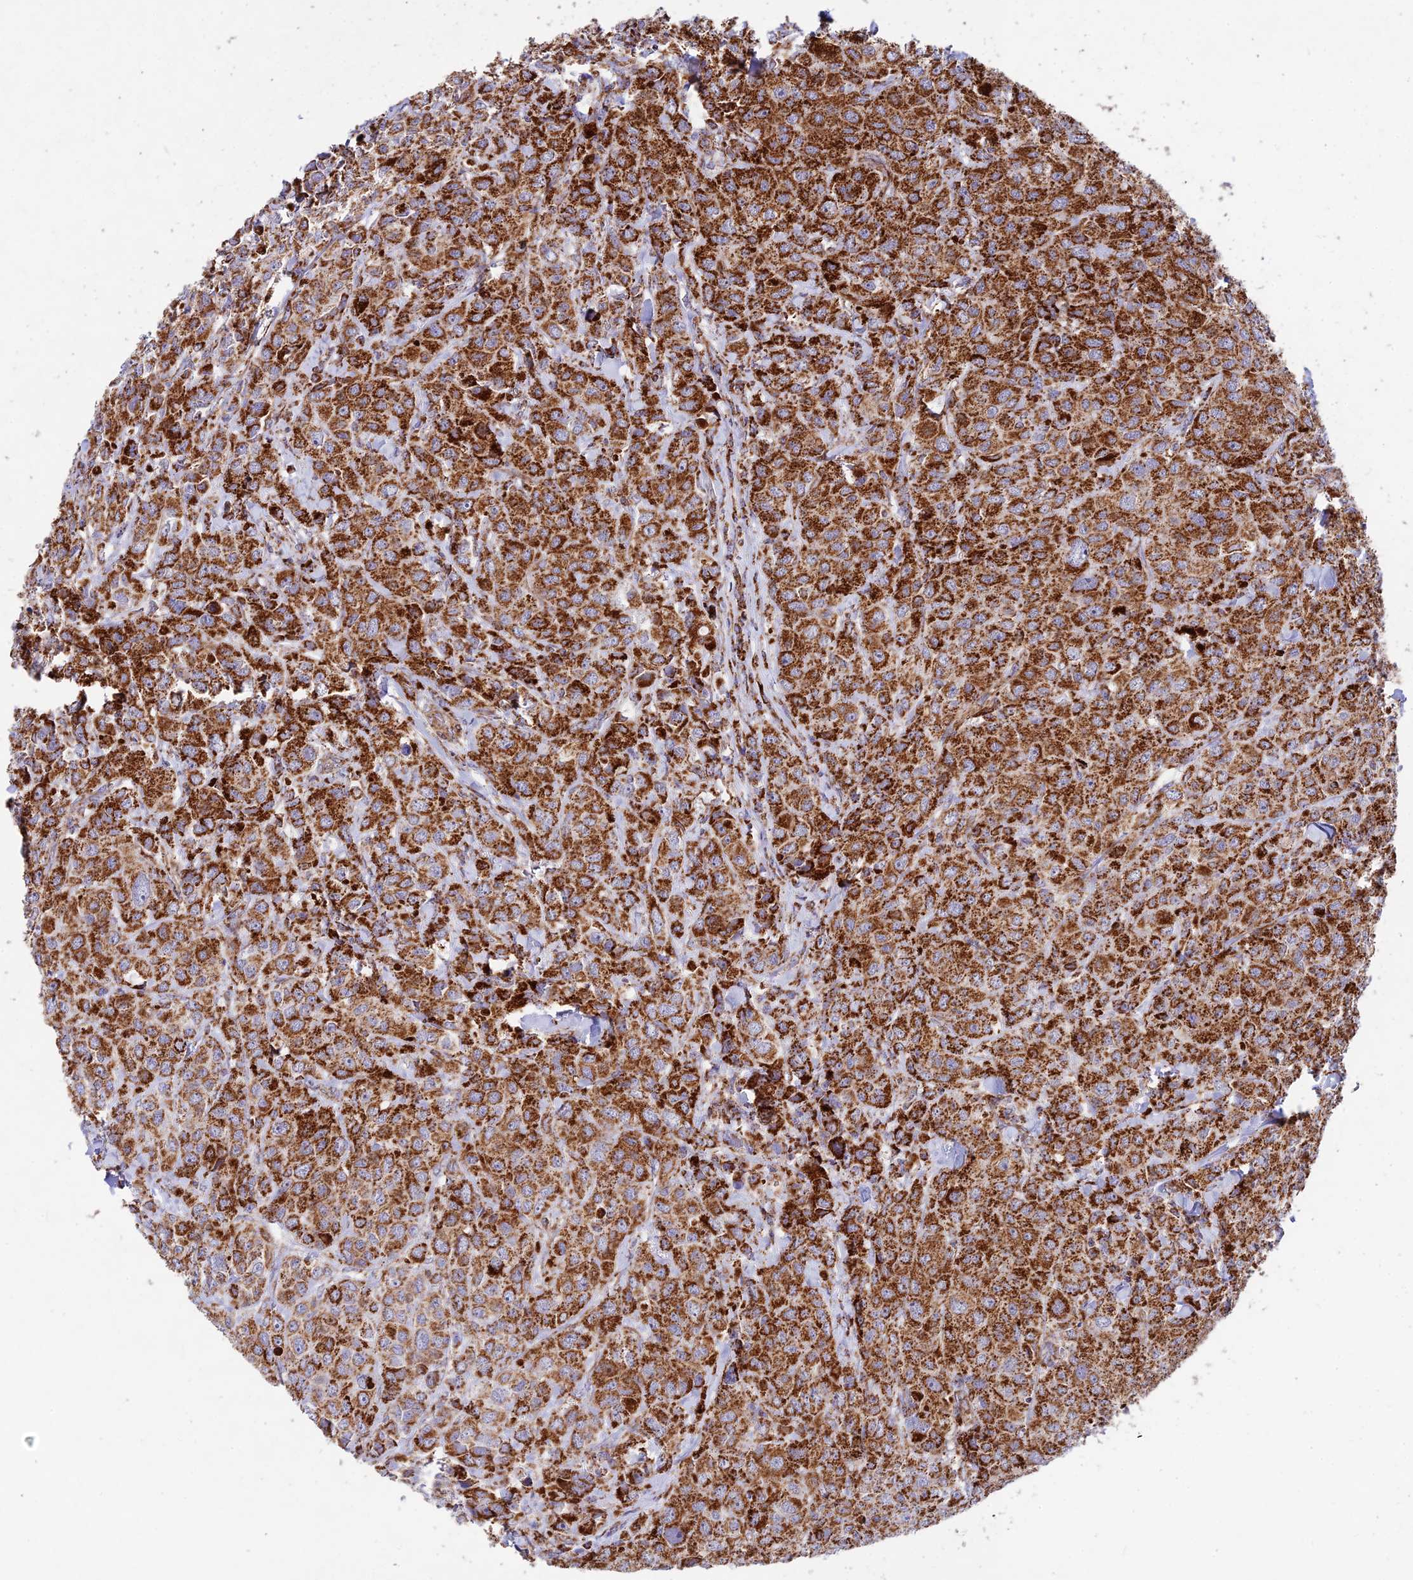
{"staining": {"intensity": "strong", "quantity": ">75%", "location": "cytoplasmic/membranous"}, "tissue": "breast cancer", "cell_type": "Tumor cells", "image_type": "cancer", "snomed": [{"axis": "morphology", "description": "Duct carcinoma"}, {"axis": "topography", "description": "Breast"}], "caption": "About >75% of tumor cells in human invasive ductal carcinoma (breast) demonstrate strong cytoplasmic/membranous protein staining as visualized by brown immunohistochemical staining.", "gene": "KHDC3L", "patient": {"sex": "female", "age": 43}}